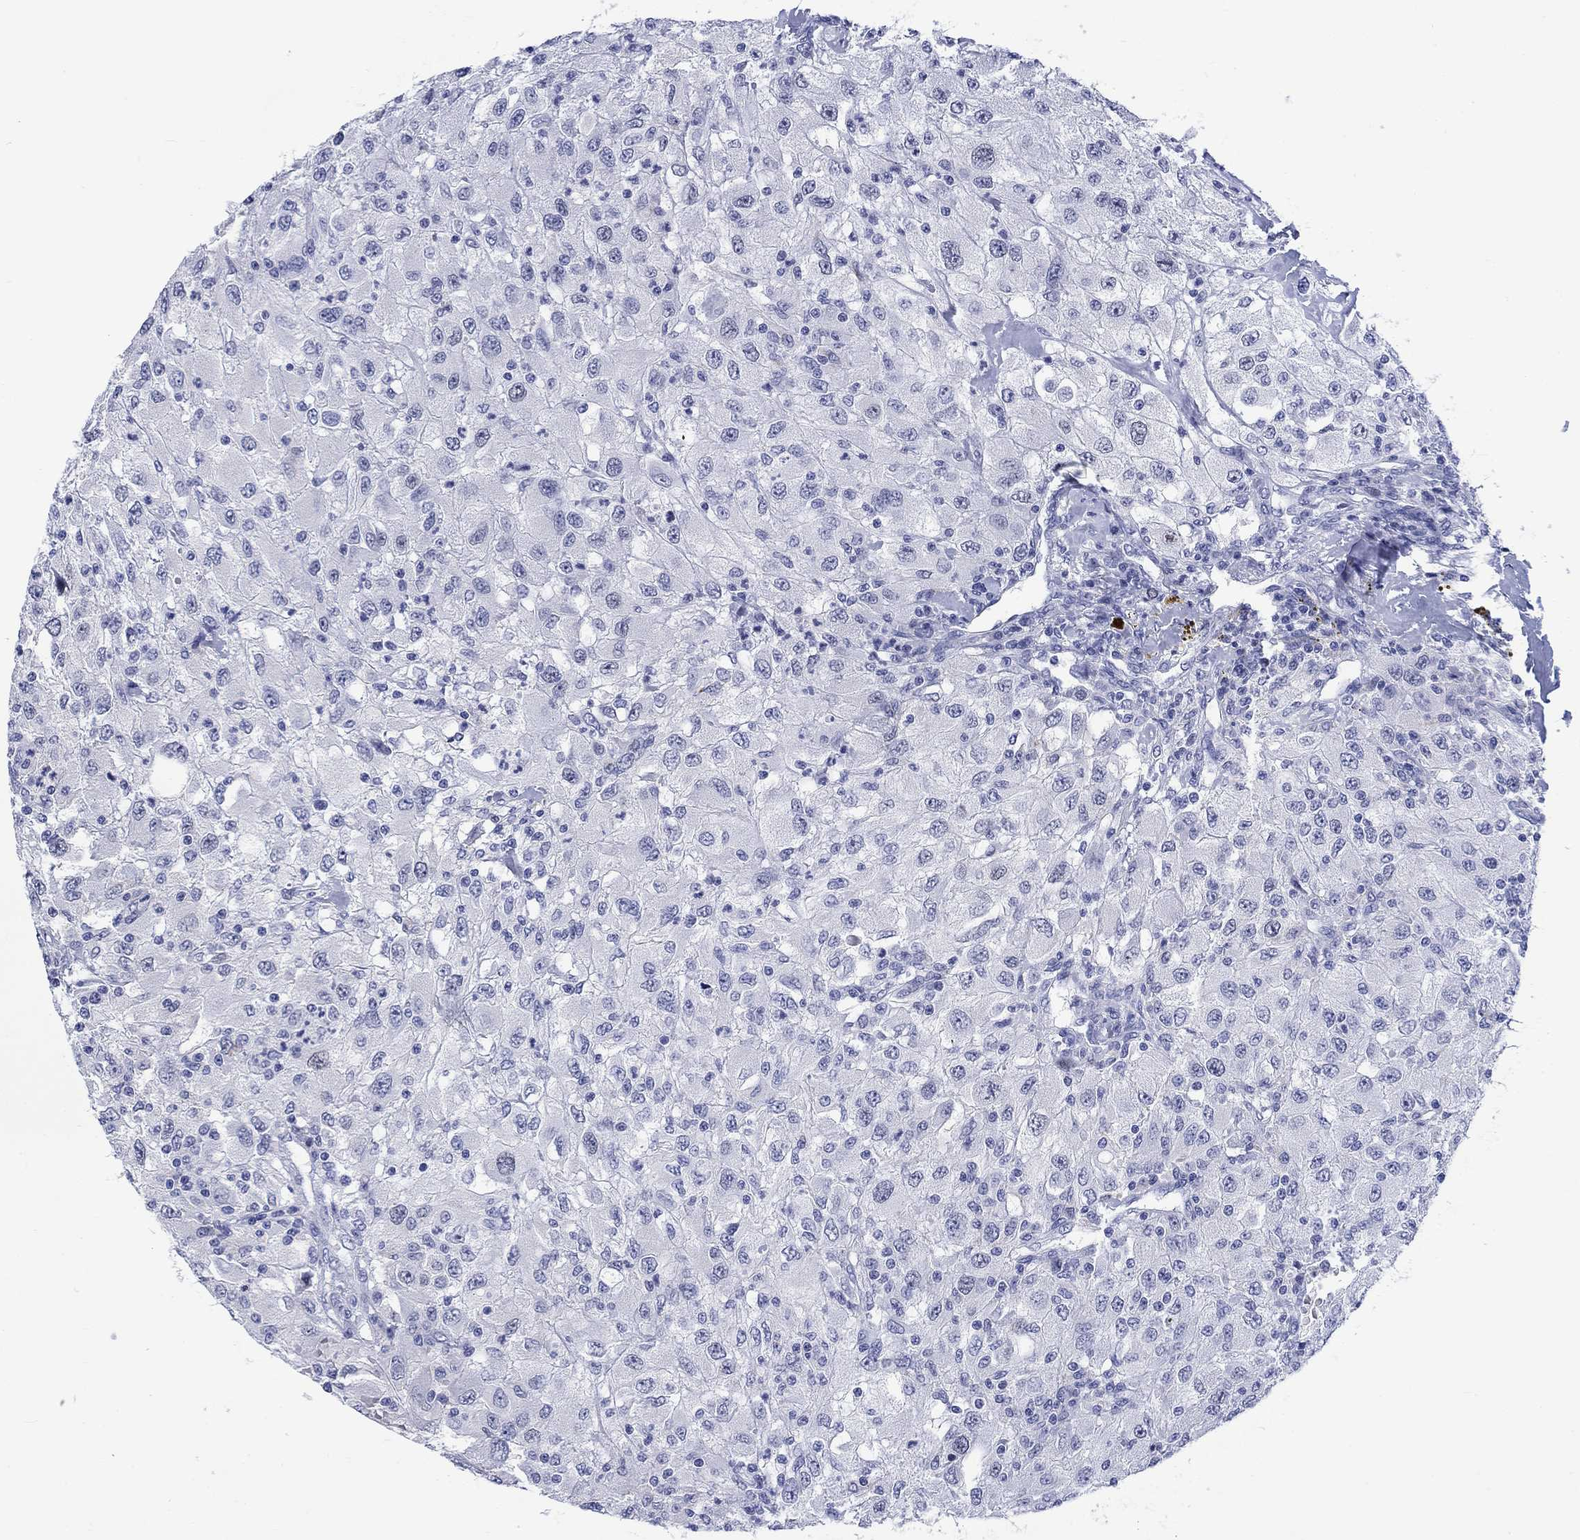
{"staining": {"intensity": "negative", "quantity": "none", "location": "none"}, "tissue": "renal cancer", "cell_type": "Tumor cells", "image_type": "cancer", "snomed": [{"axis": "morphology", "description": "Adenocarcinoma, NOS"}, {"axis": "topography", "description": "Kidney"}], "caption": "IHC photomicrograph of human renal cancer stained for a protein (brown), which exhibits no positivity in tumor cells. (Stains: DAB (3,3'-diaminobenzidine) immunohistochemistry (IHC) with hematoxylin counter stain, Microscopy: brightfield microscopy at high magnification).", "gene": "CDCA2", "patient": {"sex": "female", "age": 67}}